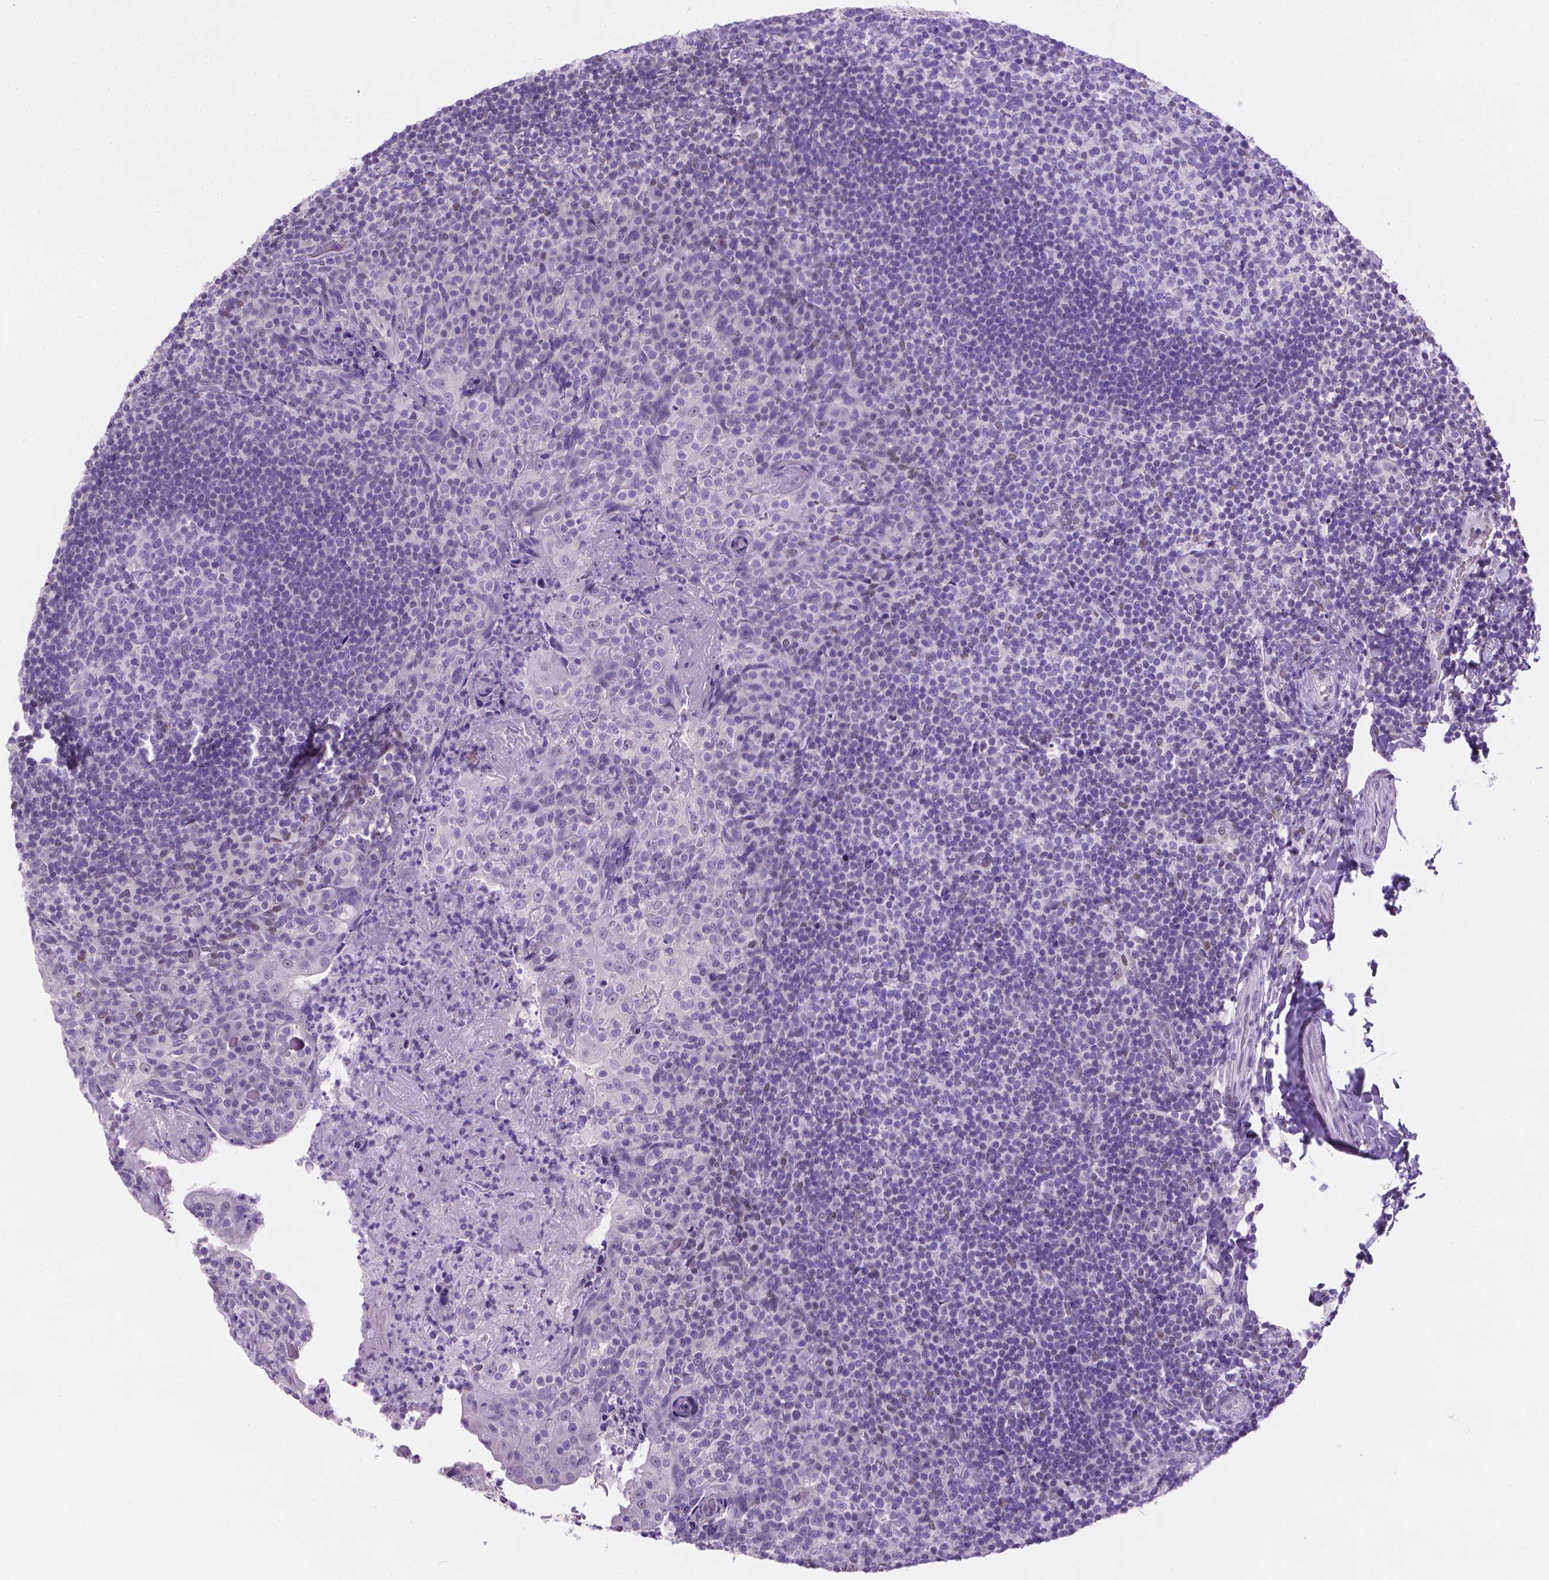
{"staining": {"intensity": "negative", "quantity": "none", "location": "none"}, "tissue": "tonsil", "cell_type": "Germinal center cells", "image_type": "normal", "snomed": [{"axis": "morphology", "description": "Normal tissue, NOS"}, {"axis": "topography", "description": "Tonsil"}], "caption": "Tonsil stained for a protein using IHC demonstrates no staining germinal center cells.", "gene": "TMEM210", "patient": {"sex": "female", "age": 10}}